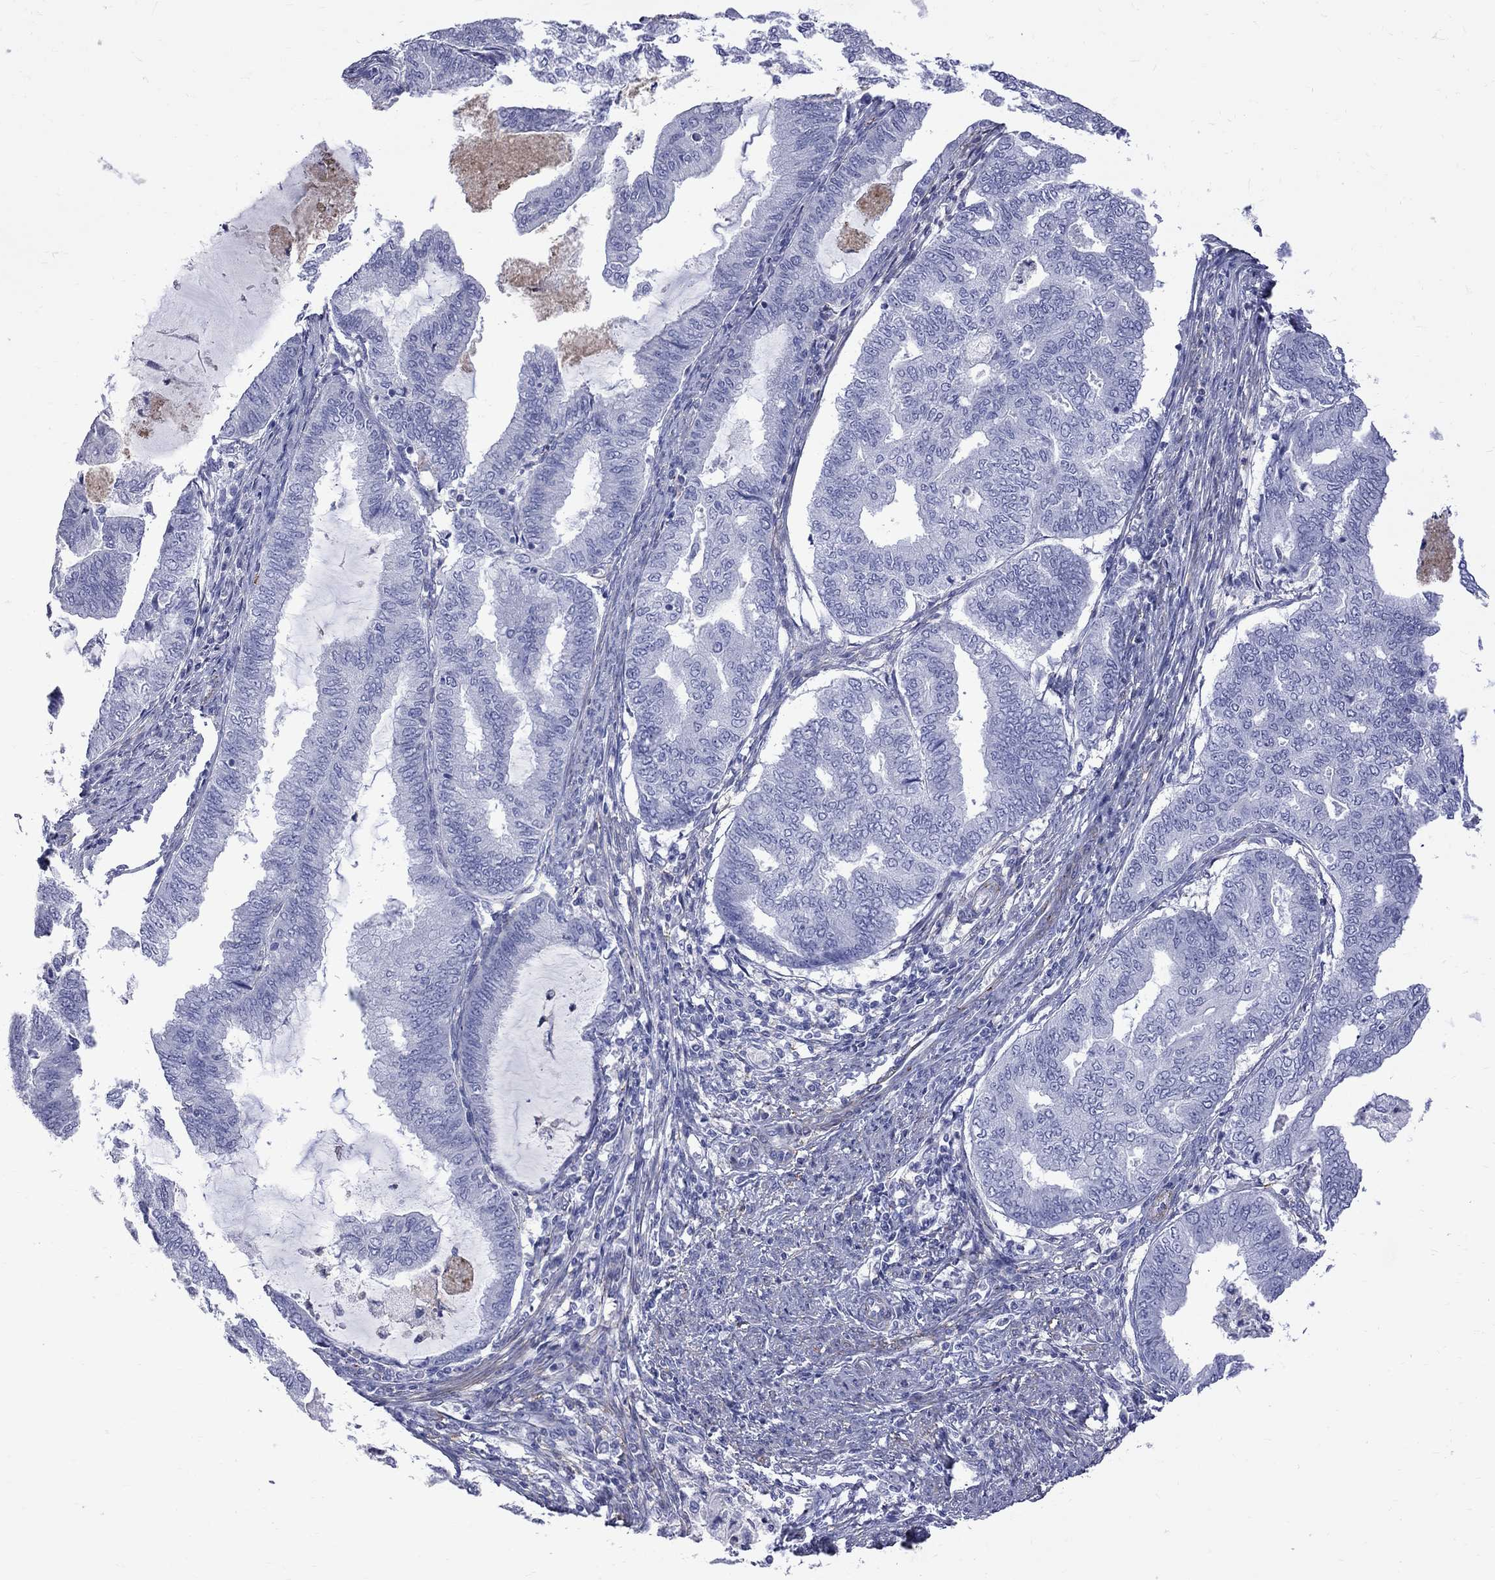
{"staining": {"intensity": "negative", "quantity": "none", "location": "none"}, "tissue": "endometrial cancer", "cell_type": "Tumor cells", "image_type": "cancer", "snomed": [{"axis": "morphology", "description": "Adenocarcinoma, NOS"}, {"axis": "topography", "description": "Endometrium"}], "caption": "High magnification brightfield microscopy of endometrial cancer stained with DAB (3,3'-diaminobenzidine) (brown) and counterstained with hematoxylin (blue): tumor cells show no significant expression.", "gene": "S100A3", "patient": {"sex": "female", "age": 79}}